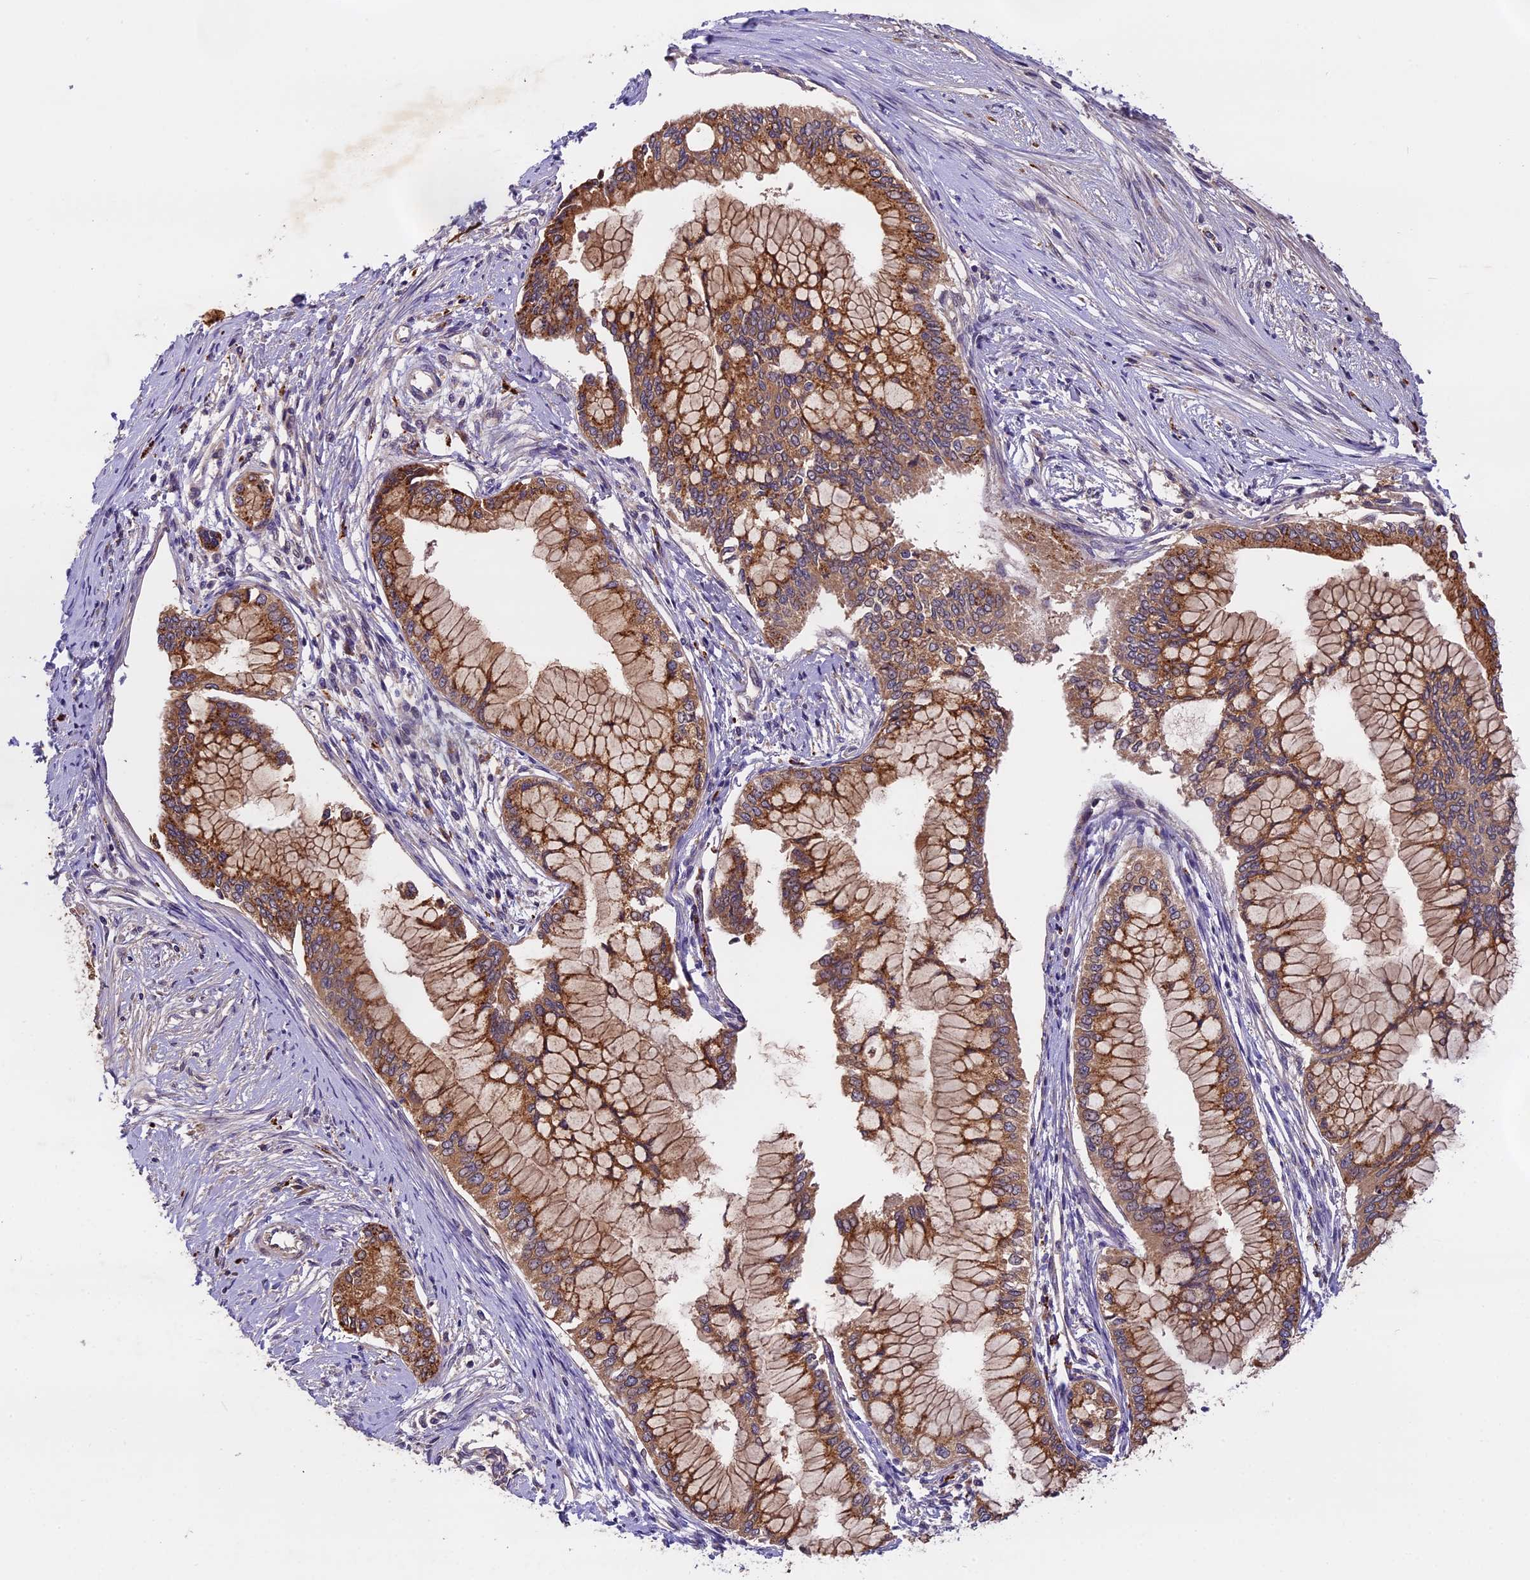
{"staining": {"intensity": "moderate", "quantity": ">75%", "location": "cytoplasmic/membranous"}, "tissue": "pancreatic cancer", "cell_type": "Tumor cells", "image_type": "cancer", "snomed": [{"axis": "morphology", "description": "Adenocarcinoma, NOS"}, {"axis": "topography", "description": "Pancreas"}], "caption": "Brown immunohistochemical staining in human pancreatic cancer exhibits moderate cytoplasmic/membranous expression in approximately >75% of tumor cells. Nuclei are stained in blue.", "gene": "COPE", "patient": {"sex": "male", "age": 46}}